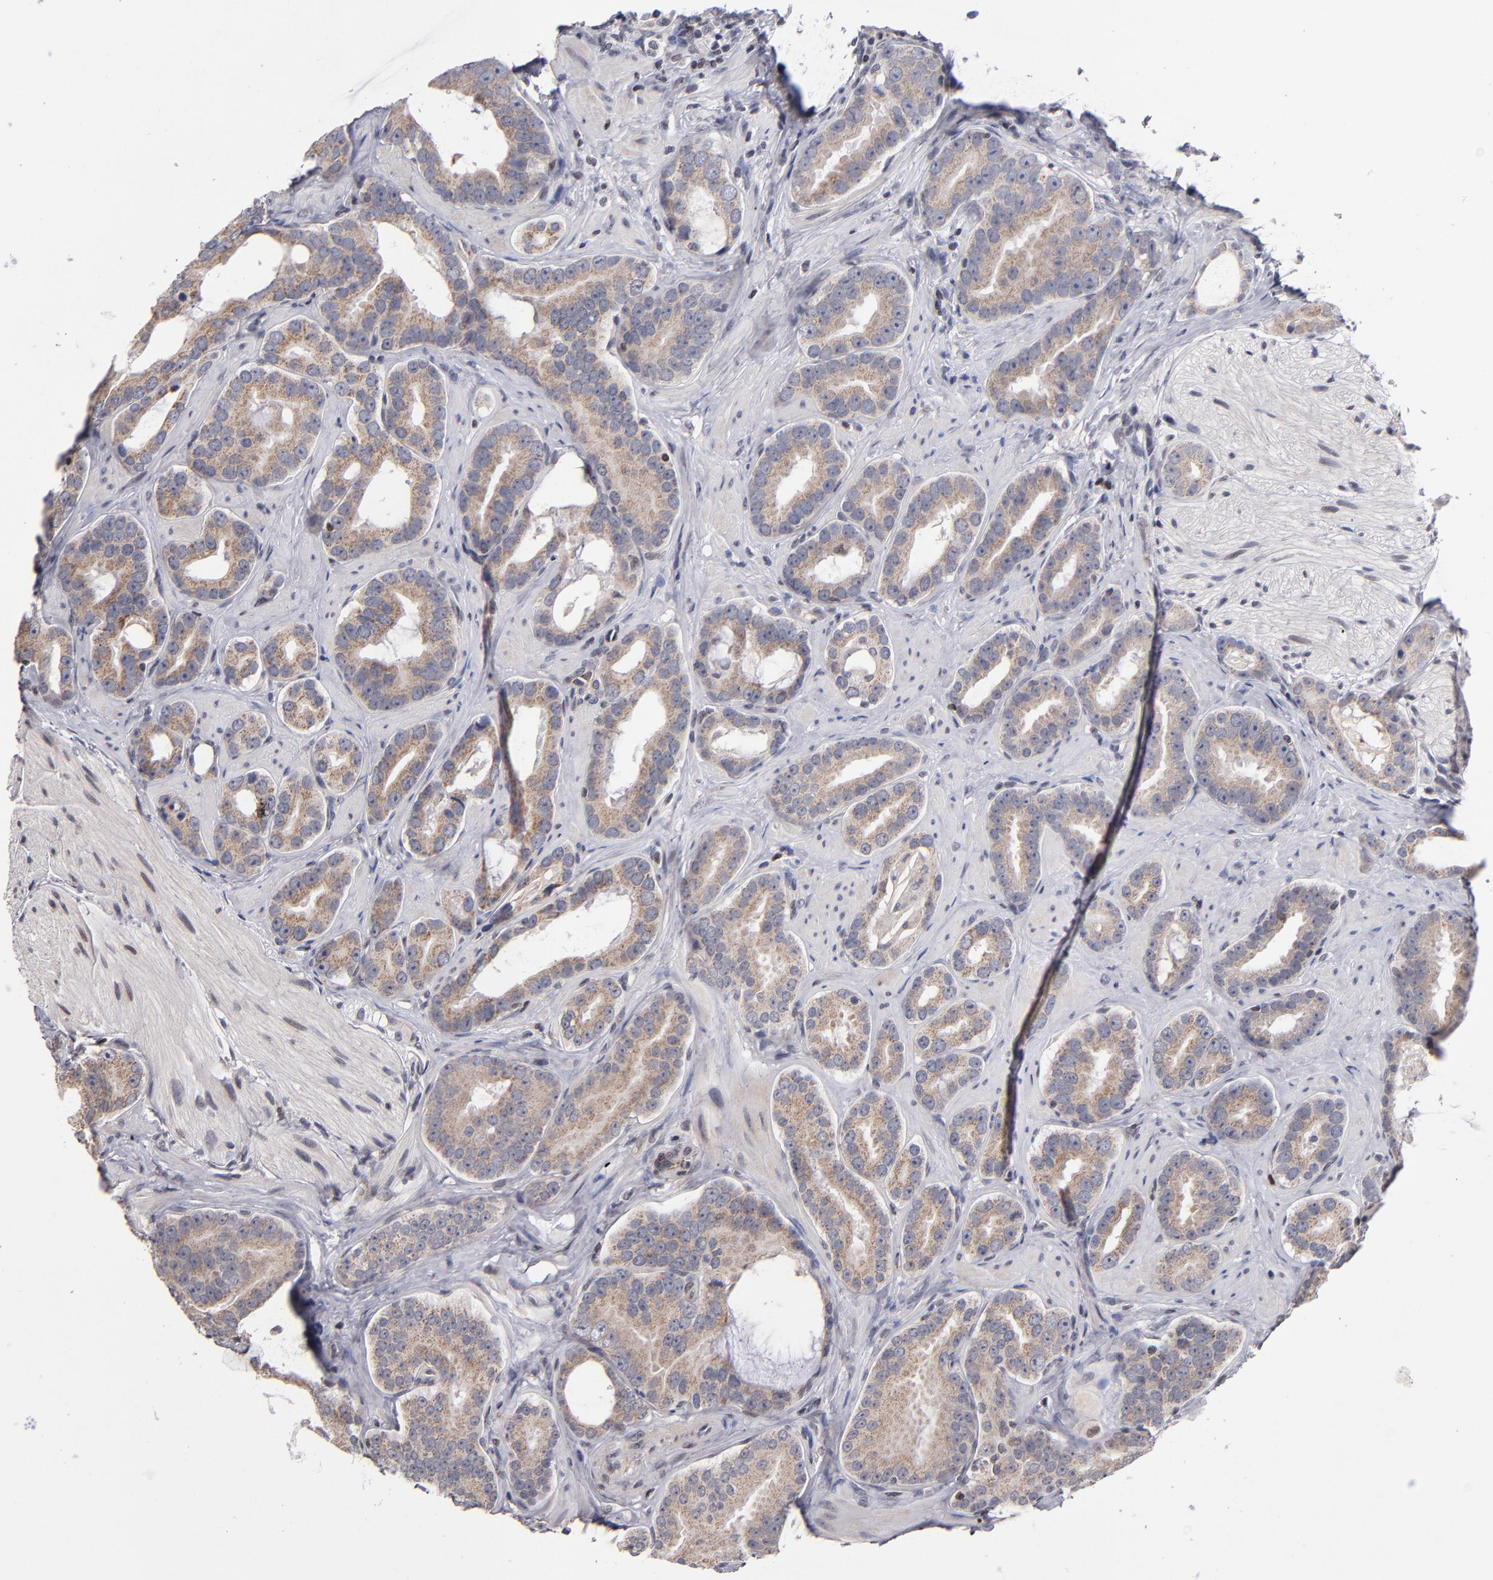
{"staining": {"intensity": "weak", "quantity": ">75%", "location": "cytoplasmic/membranous"}, "tissue": "prostate cancer", "cell_type": "Tumor cells", "image_type": "cancer", "snomed": [{"axis": "morphology", "description": "Adenocarcinoma, Low grade"}, {"axis": "topography", "description": "Prostate"}], "caption": "High-magnification brightfield microscopy of adenocarcinoma (low-grade) (prostate) stained with DAB (3,3'-diaminobenzidine) (brown) and counterstained with hematoxylin (blue). tumor cells exhibit weak cytoplasmic/membranous expression is seen in approximately>75% of cells. The protein is stained brown, and the nuclei are stained in blue (DAB IHC with brightfield microscopy, high magnification).", "gene": "ODF2", "patient": {"sex": "male", "age": 59}}